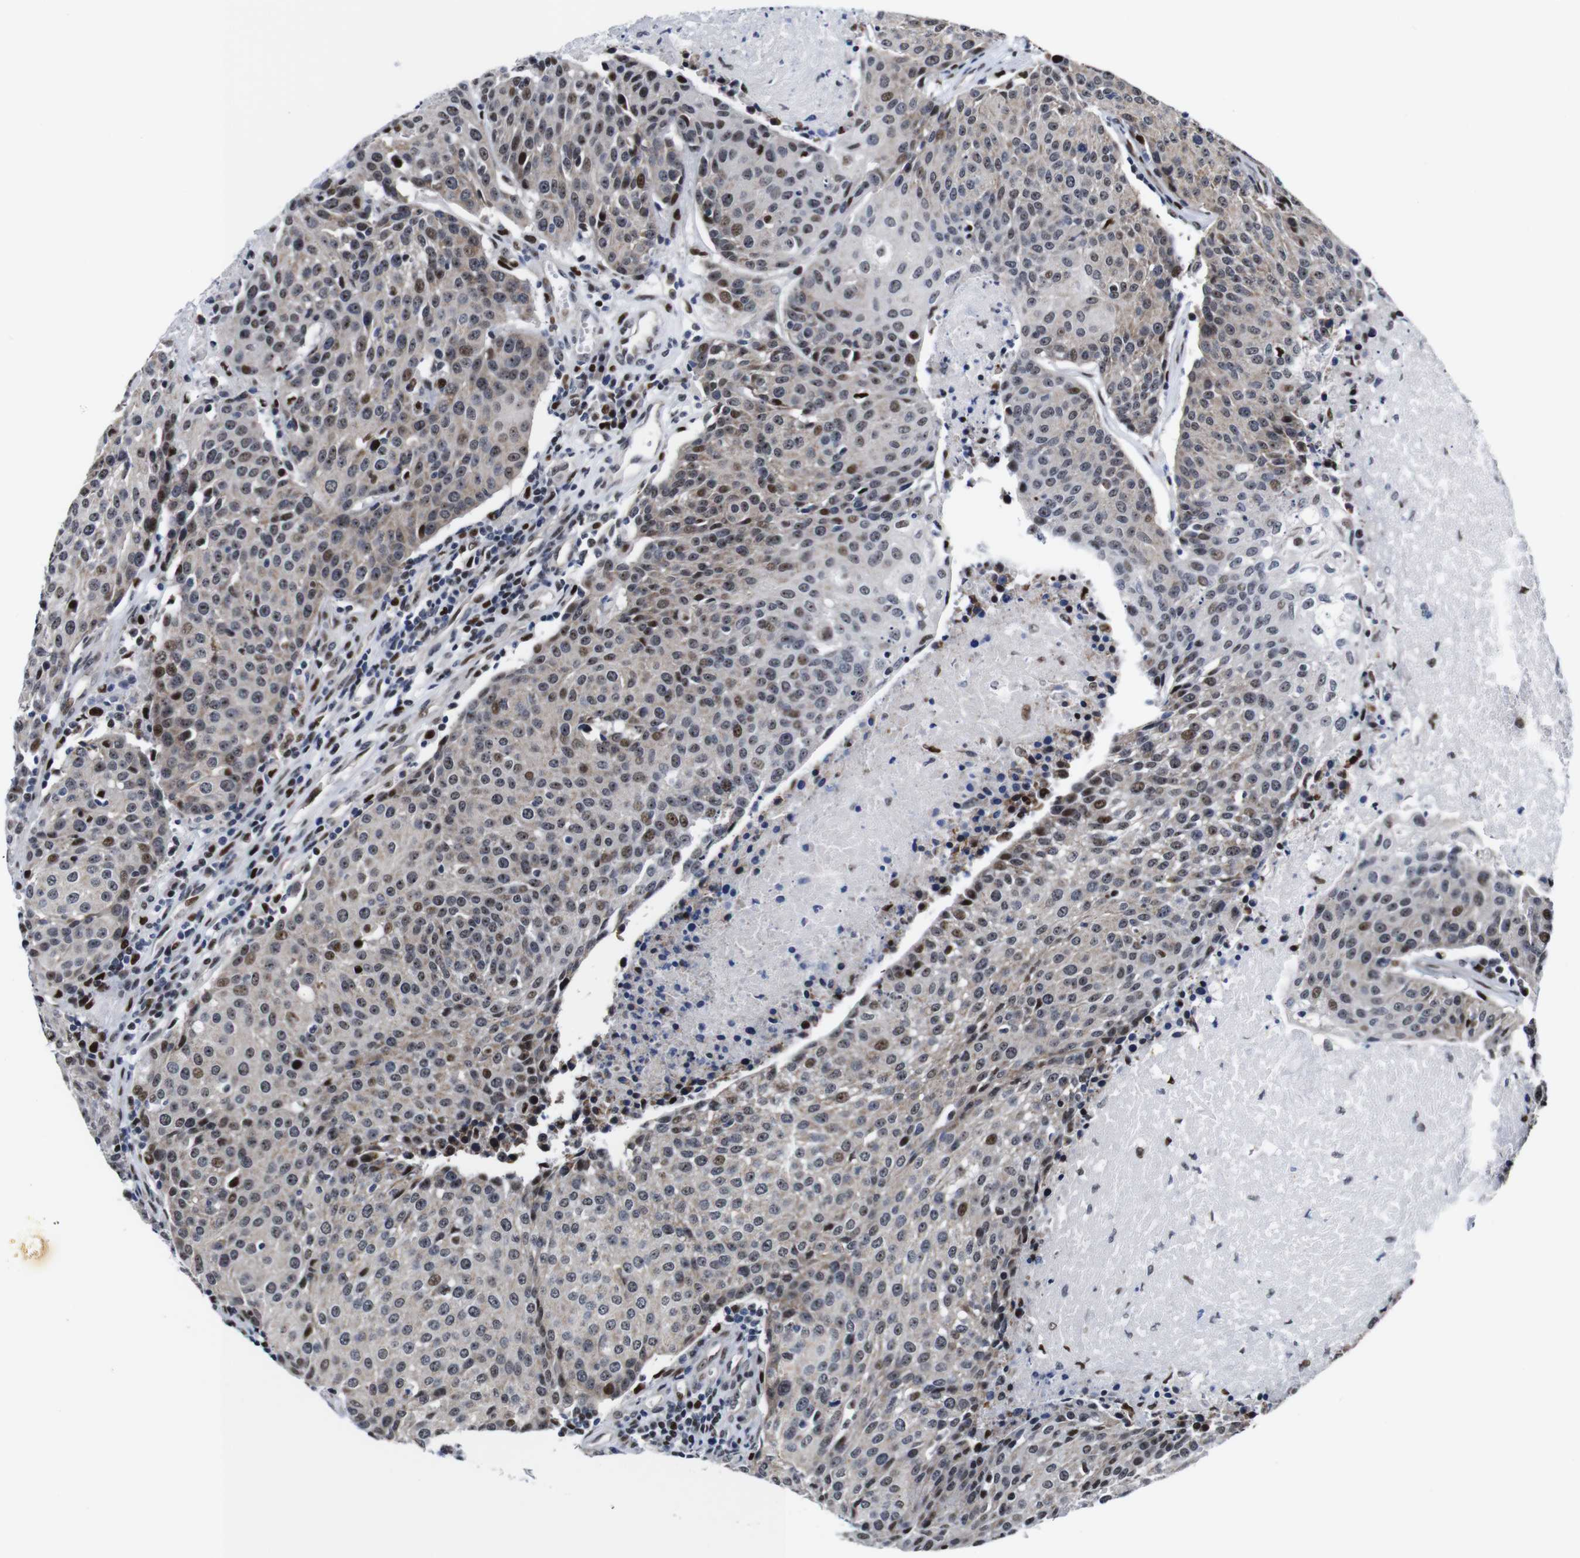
{"staining": {"intensity": "moderate", "quantity": "25%-75%", "location": "cytoplasmic/membranous,nuclear"}, "tissue": "urothelial cancer", "cell_type": "Tumor cells", "image_type": "cancer", "snomed": [{"axis": "morphology", "description": "Urothelial carcinoma, High grade"}, {"axis": "topography", "description": "Urinary bladder"}], "caption": "Immunohistochemical staining of urothelial cancer displays medium levels of moderate cytoplasmic/membranous and nuclear protein staining in about 25%-75% of tumor cells. (DAB (3,3'-diaminobenzidine) IHC, brown staining for protein, blue staining for nuclei).", "gene": "GATA6", "patient": {"sex": "female", "age": 85}}